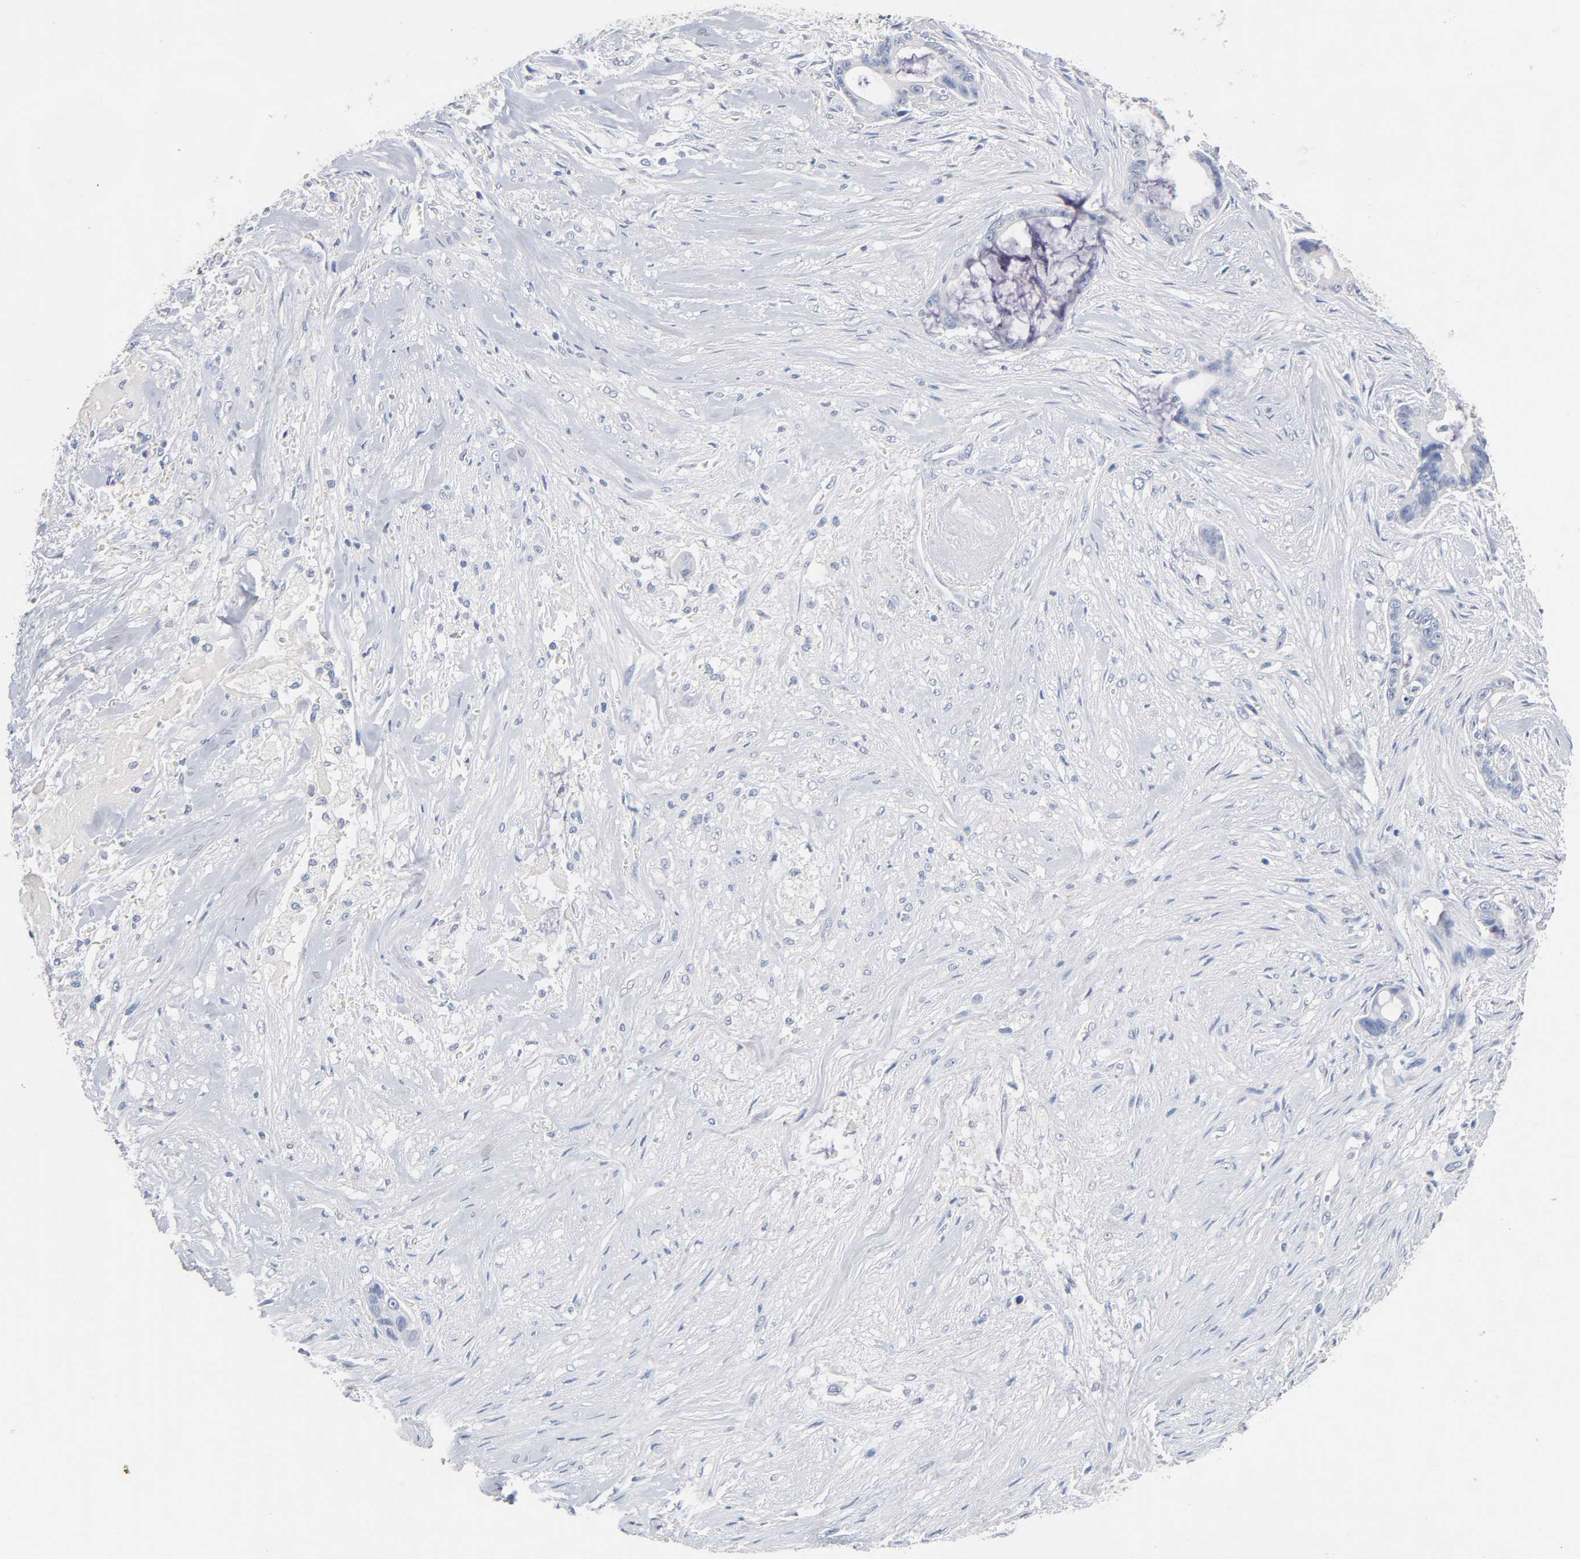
{"staining": {"intensity": "negative", "quantity": "none", "location": "none"}, "tissue": "liver cancer", "cell_type": "Tumor cells", "image_type": "cancer", "snomed": [{"axis": "morphology", "description": "Cholangiocarcinoma"}, {"axis": "topography", "description": "Liver"}], "caption": "This is a photomicrograph of immunohistochemistry staining of cholangiocarcinoma (liver), which shows no staining in tumor cells.", "gene": "ZCCHC13", "patient": {"sex": "female", "age": 55}}